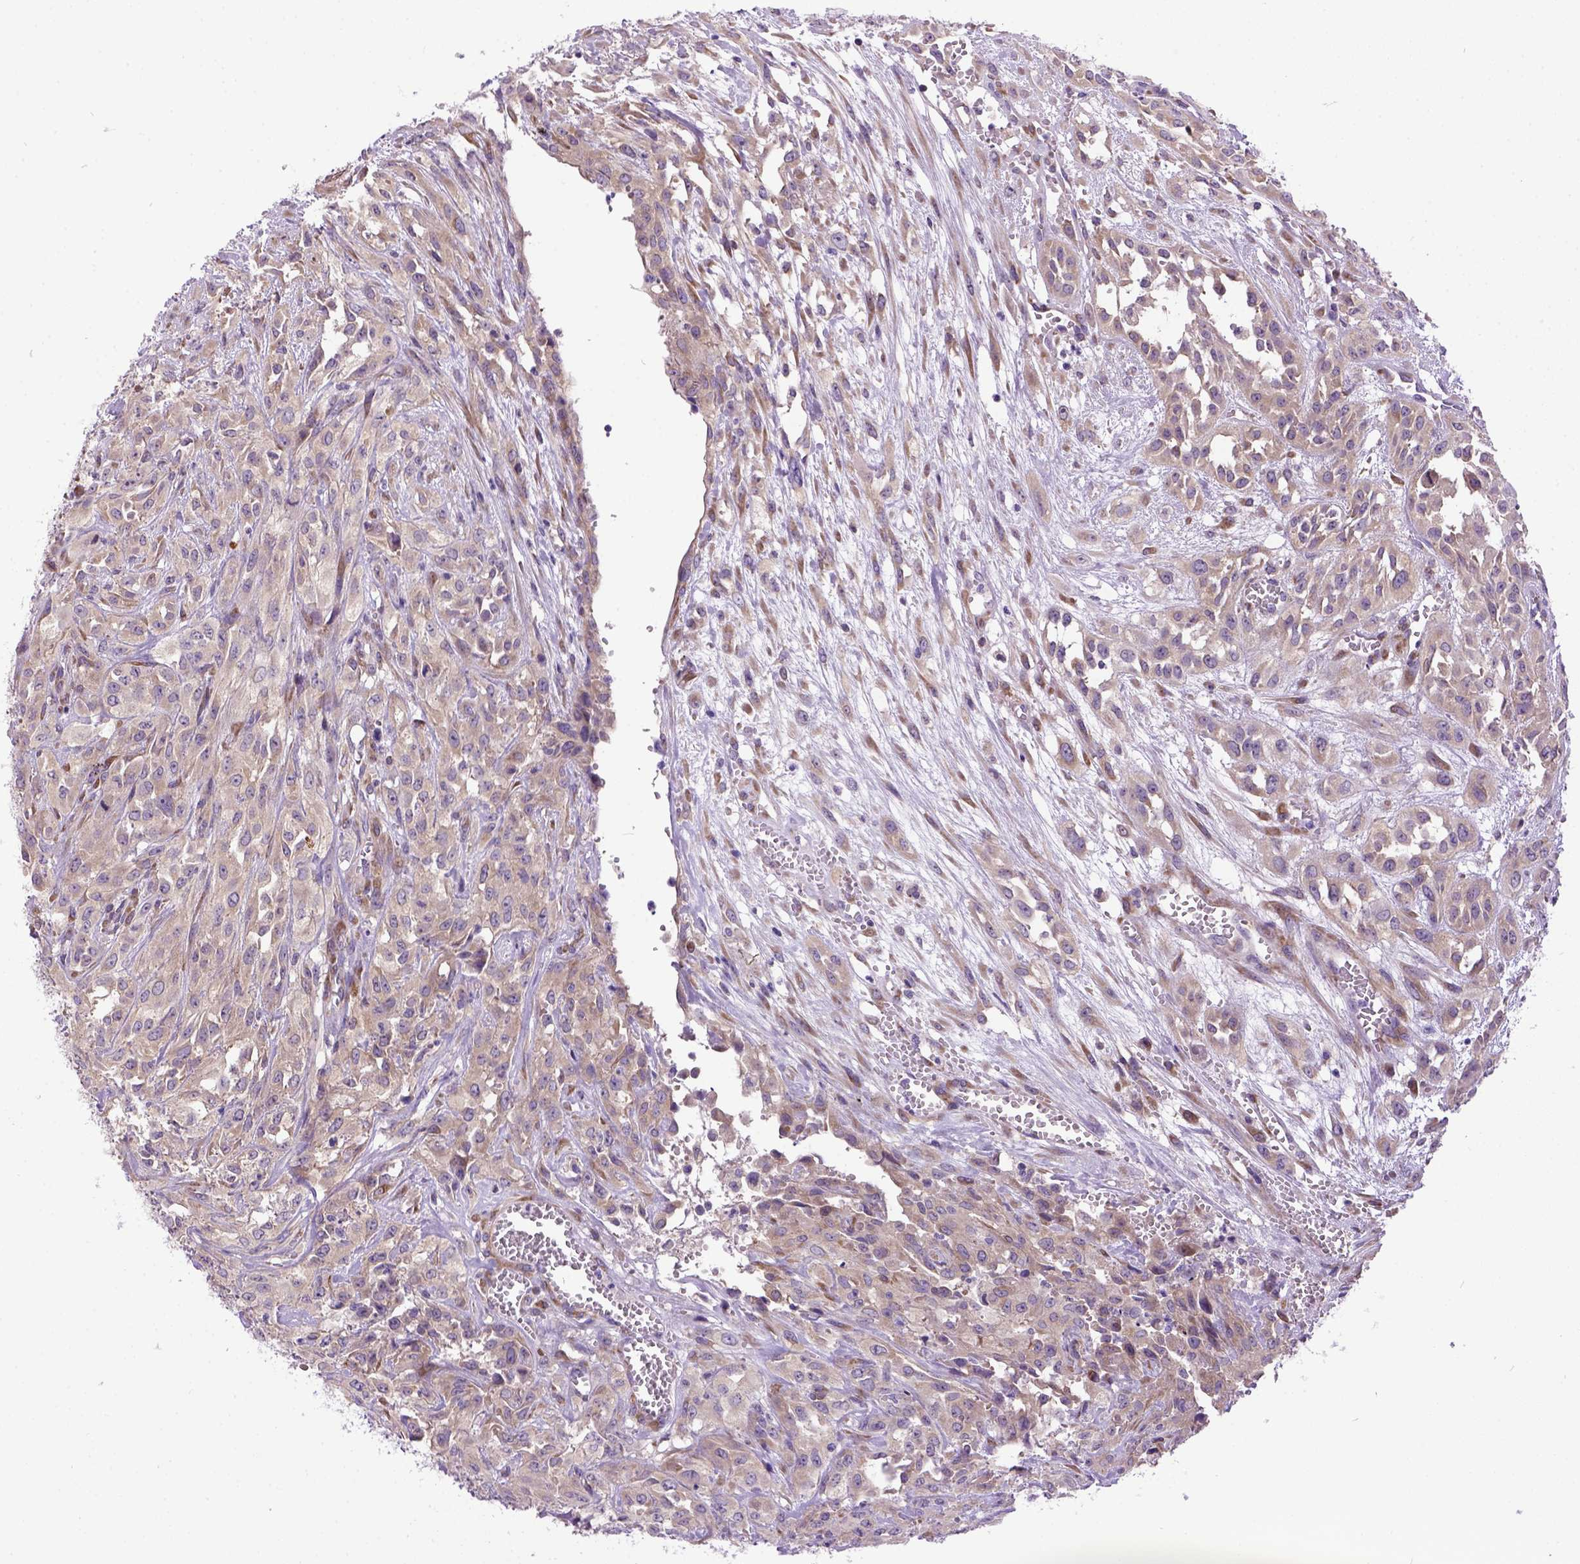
{"staining": {"intensity": "weak", "quantity": "25%-75%", "location": "cytoplasmic/membranous"}, "tissue": "urothelial cancer", "cell_type": "Tumor cells", "image_type": "cancer", "snomed": [{"axis": "morphology", "description": "Urothelial carcinoma, High grade"}, {"axis": "topography", "description": "Urinary bladder"}], "caption": "Urothelial cancer was stained to show a protein in brown. There is low levels of weak cytoplasmic/membranous expression in about 25%-75% of tumor cells.", "gene": "NEK5", "patient": {"sex": "male", "age": 67}}